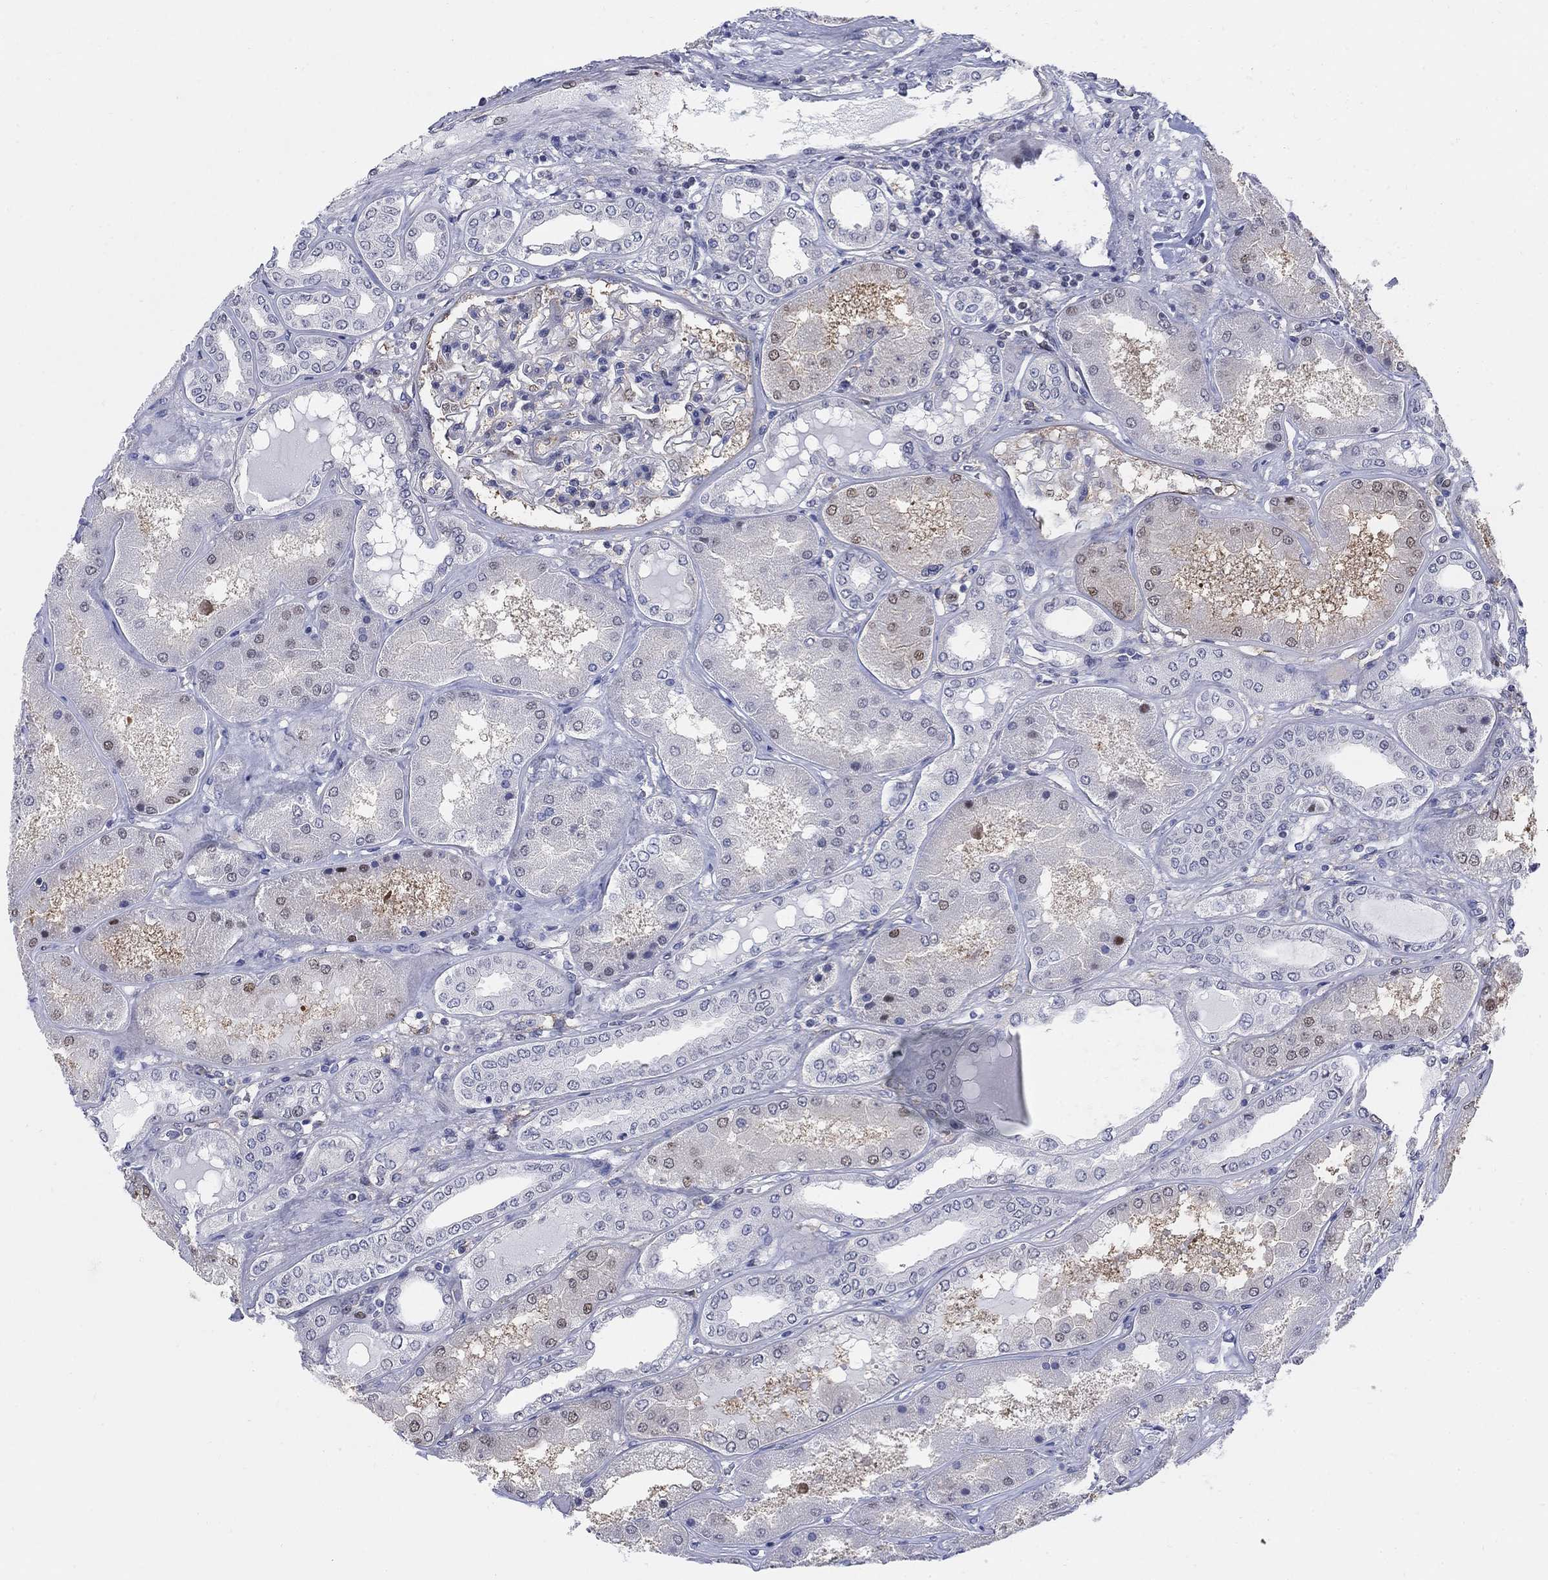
{"staining": {"intensity": "moderate", "quantity": "<25%", "location": "cytoplasmic/membranous"}, "tissue": "kidney", "cell_type": "Cells in glomeruli", "image_type": "normal", "snomed": [{"axis": "morphology", "description": "Normal tissue, NOS"}, {"axis": "topography", "description": "Kidney"}], "caption": "High-magnification brightfield microscopy of benign kidney stained with DAB (3,3'-diaminobenzidine) (brown) and counterstained with hematoxylin (blue). cells in glomeruli exhibit moderate cytoplasmic/membranous expression is appreciated in about<25% of cells.", "gene": "MYO3A", "patient": {"sex": "female", "age": 56}}